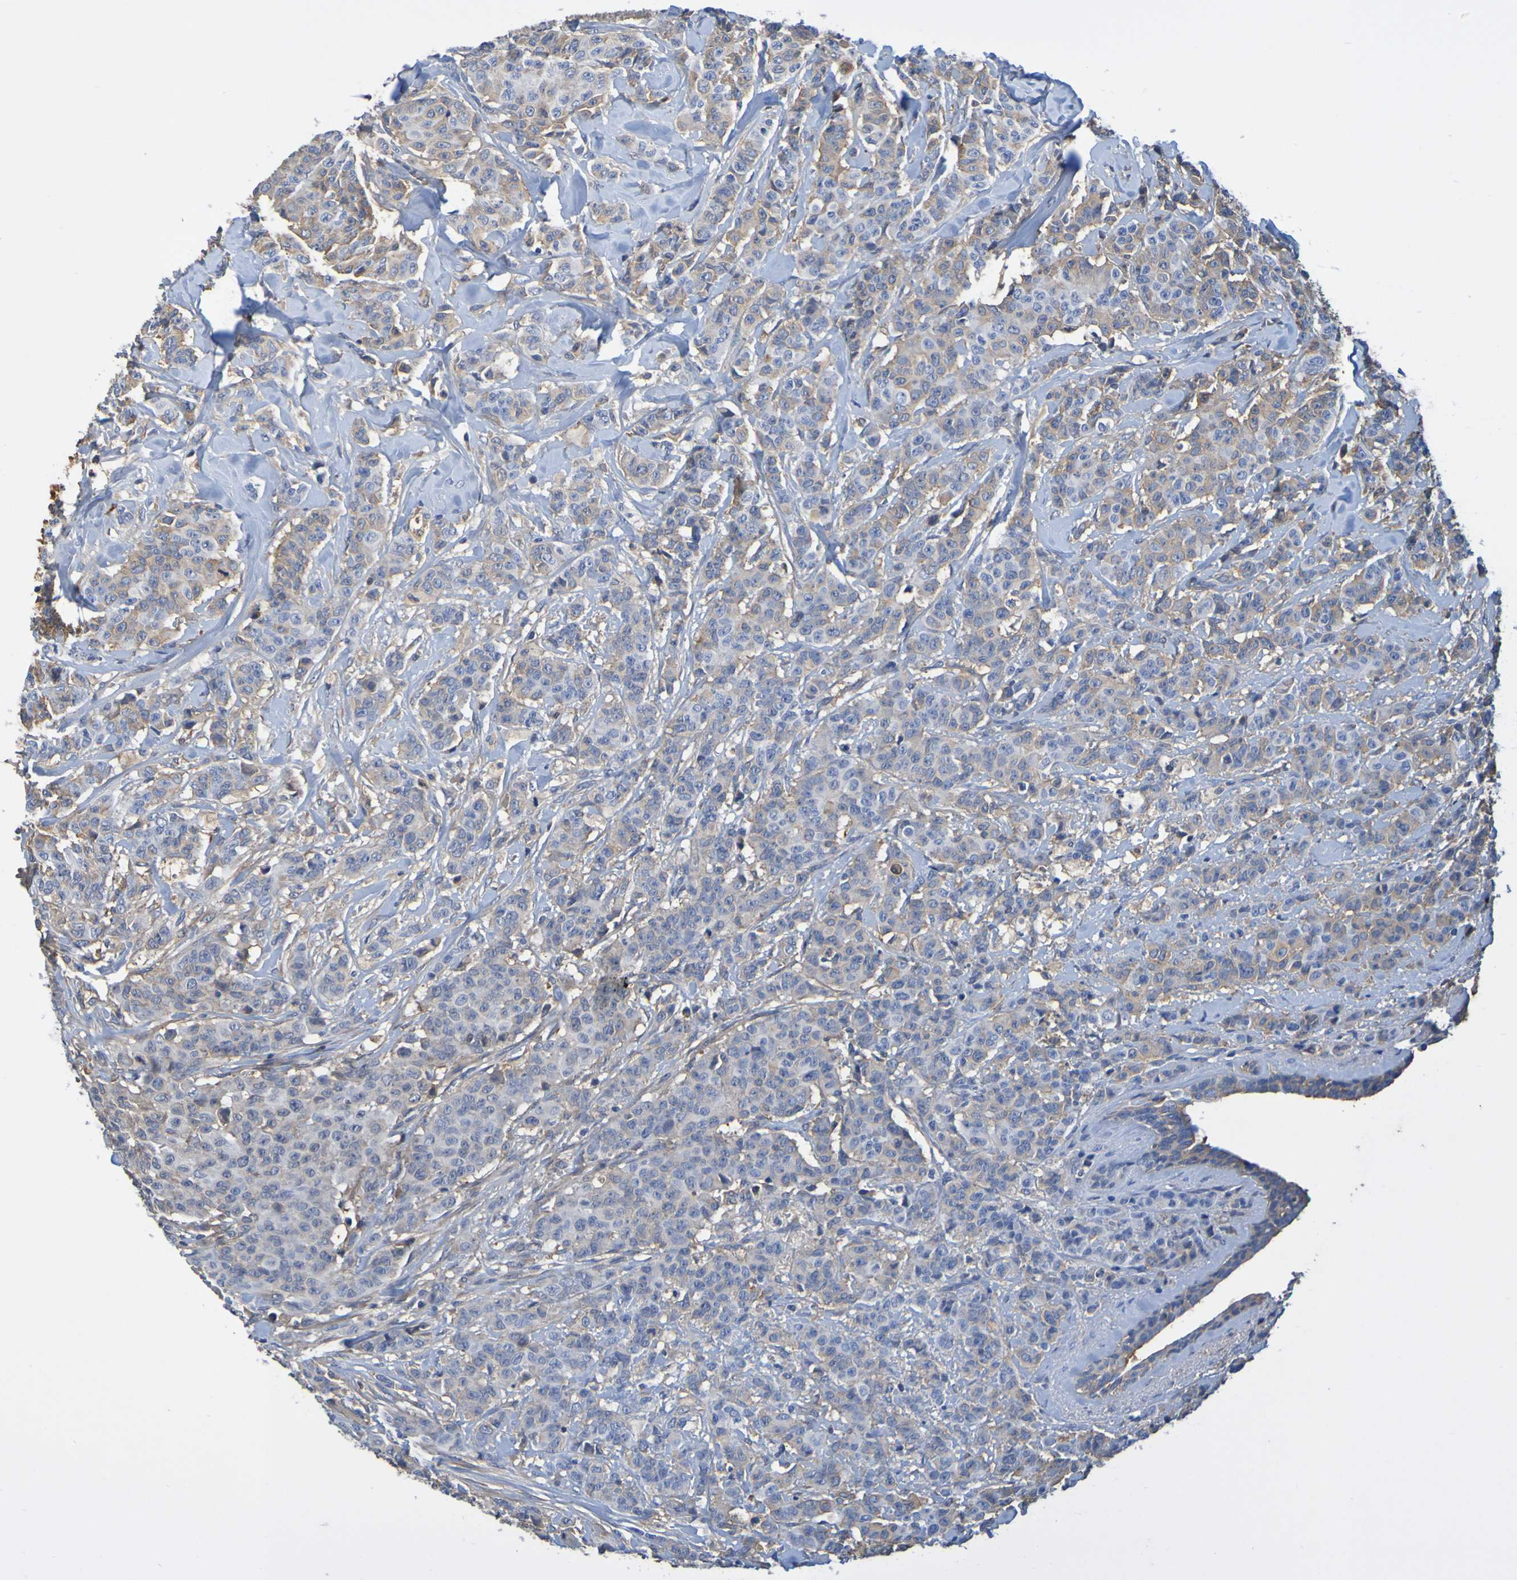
{"staining": {"intensity": "moderate", "quantity": "25%-75%", "location": "cytoplasmic/membranous"}, "tissue": "breast cancer", "cell_type": "Tumor cells", "image_type": "cancer", "snomed": [{"axis": "morphology", "description": "Normal tissue, NOS"}, {"axis": "morphology", "description": "Duct carcinoma"}, {"axis": "topography", "description": "Breast"}], "caption": "Immunohistochemical staining of human breast cancer displays medium levels of moderate cytoplasmic/membranous expression in about 25%-75% of tumor cells.", "gene": "GAB3", "patient": {"sex": "female", "age": 40}}